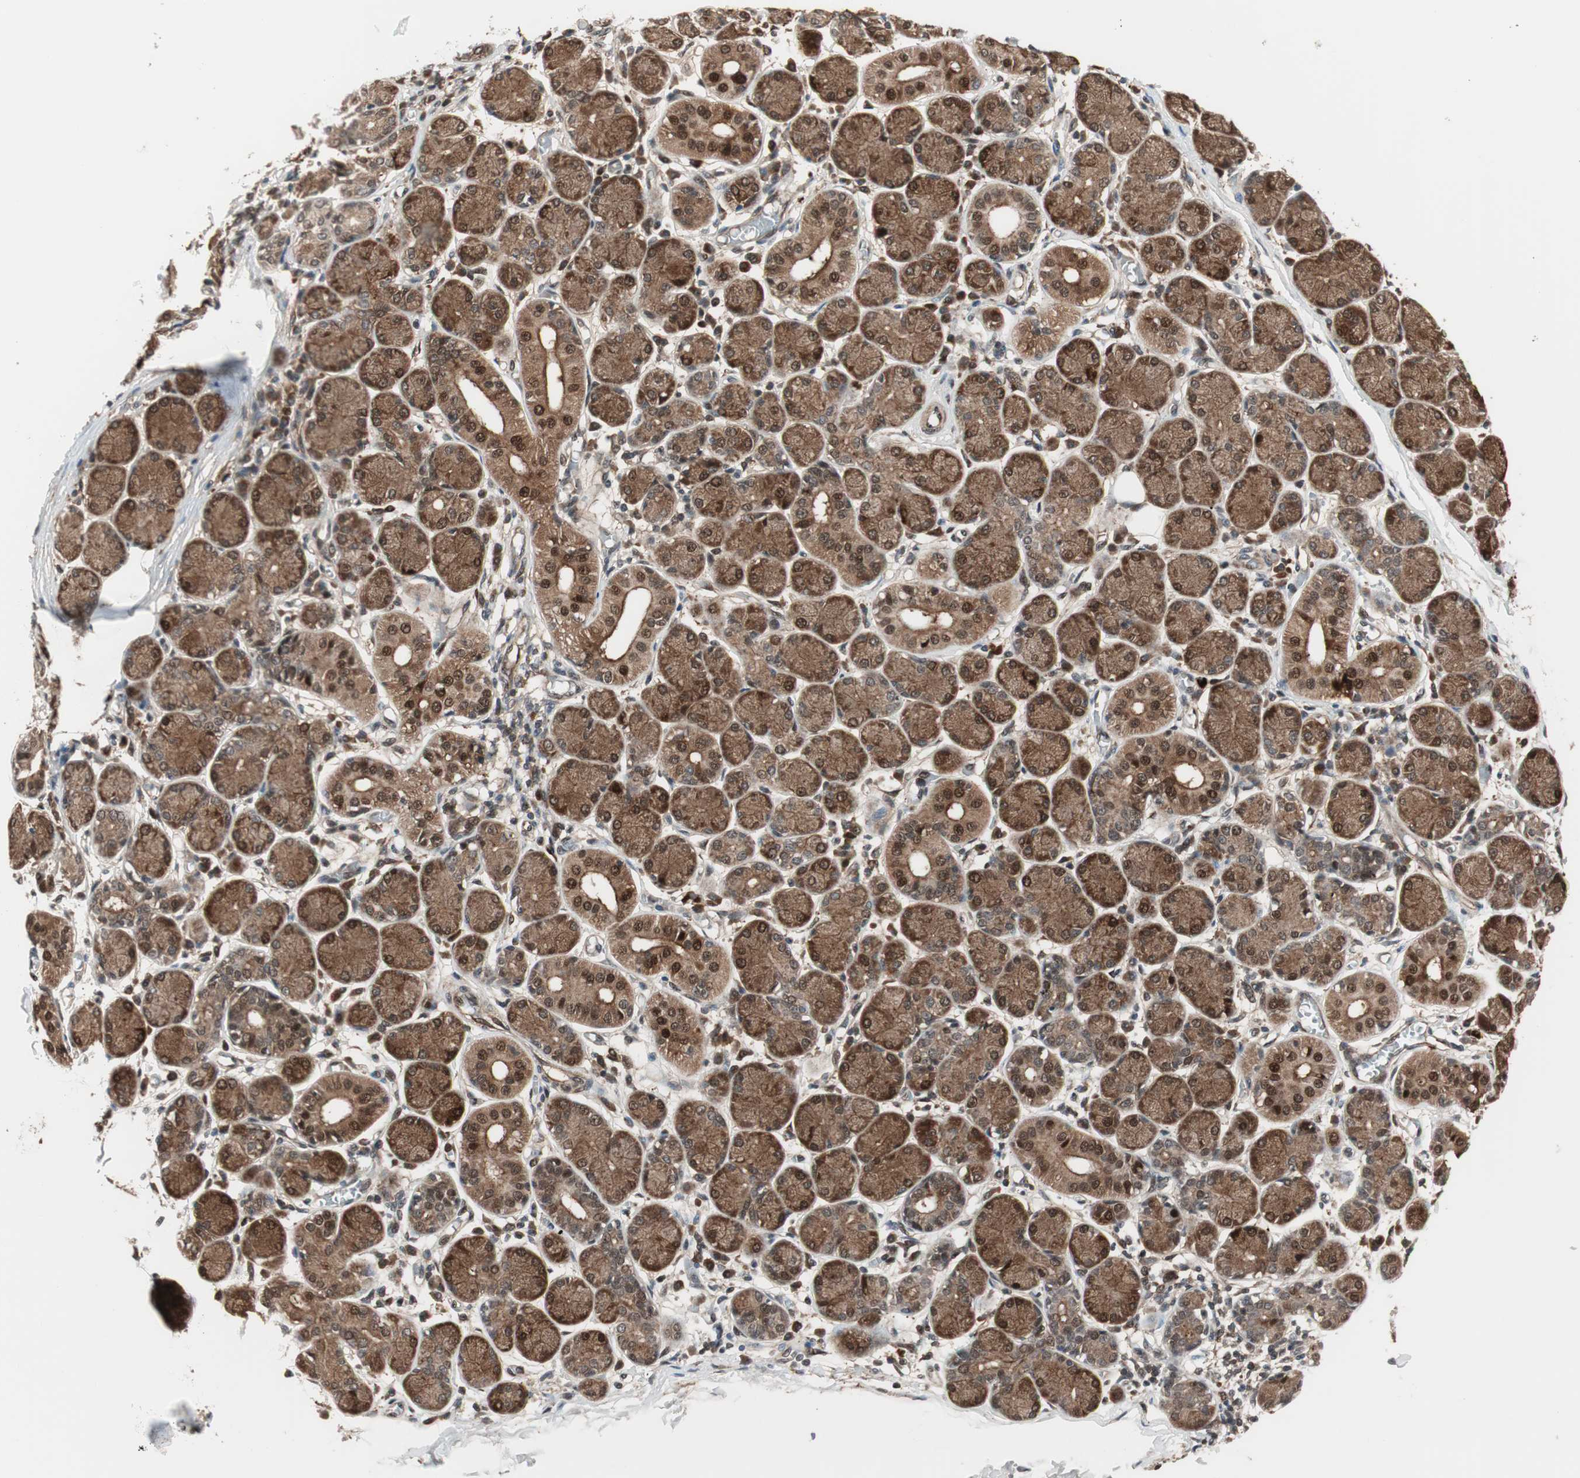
{"staining": {"intensity": "strong", "quantity": ">75%", "location": "cytoplasmic/membranous,nuclear"}, "tissue": "salivary gland", "cell_type": "Glandular cells", "image_type": "normal", "snomed": [{"axis": "morphology", "description": "Normal tissue, NOS"}, {"axis": "topography", "description": "Salivary gland"}], "caption": "A high-resolution histopathology image shows immunohistochemistry staining of benign salivary gland, which exhibits strong cytoplasmic/membranous,nuclear expression in approximately >75% of glandular cells. (DAB IHC with brightfield microscopy, high magnification).", "gene": "PRKG2", "patient": {"sex": "female", "age": 24}}